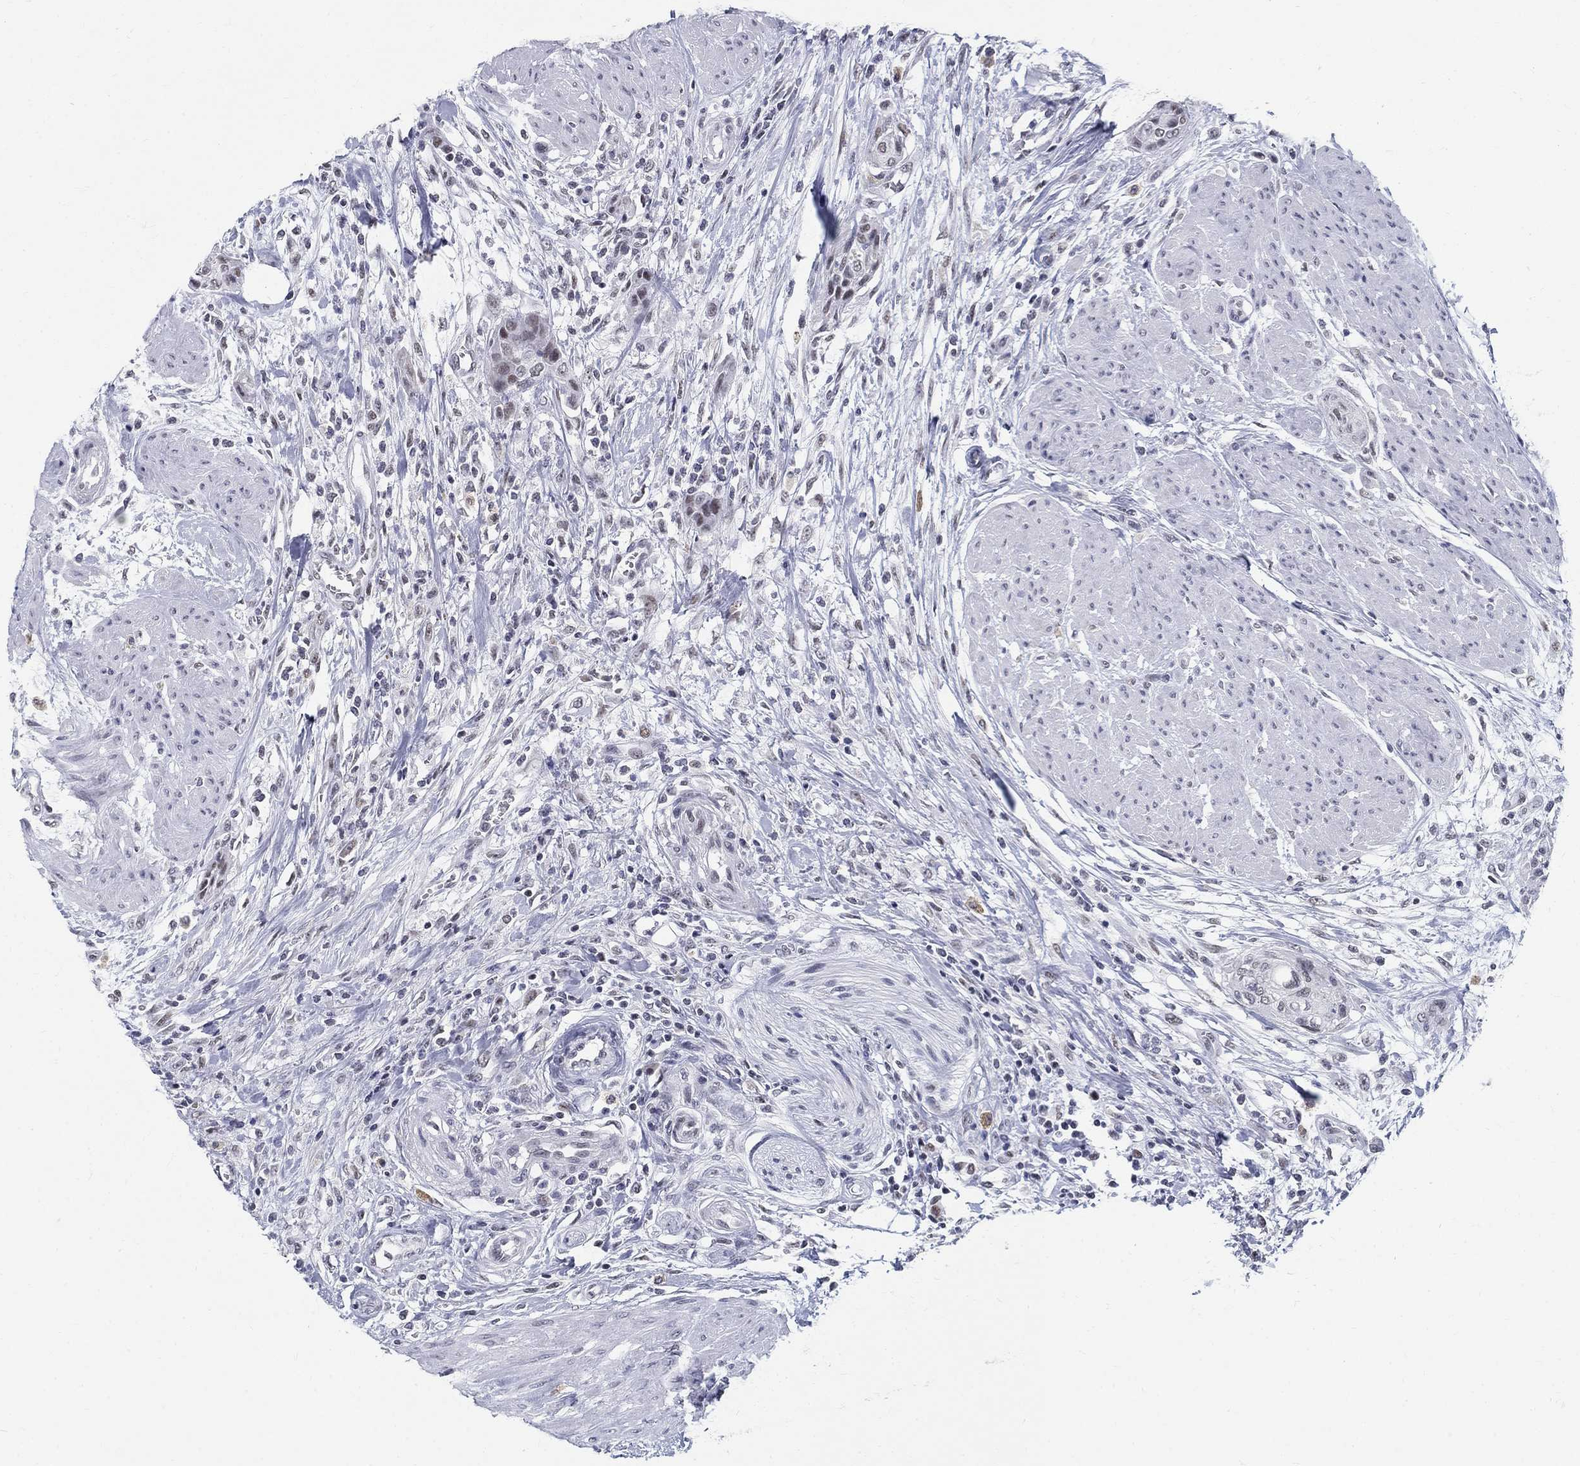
{"staining": {"intensity": "negative", "quantity": "none", "location": "none"}, "tissue": "urothelial cancer", "cell_type": "Tumor cells", "image_type": "cancer", "snomed": [{"axis": "morphology", "description": "Urothelial carcinoma, High grade"}, {"axis": "topography", "description": "Urinary bladder"}], "caption": "Immunohistochemical staining of high-grade urothelial carcinoma demonstrates no significant positivity in tumor cells.", "gene": "BHLHE22", "patient": {"sex": "male", "age": 35}}